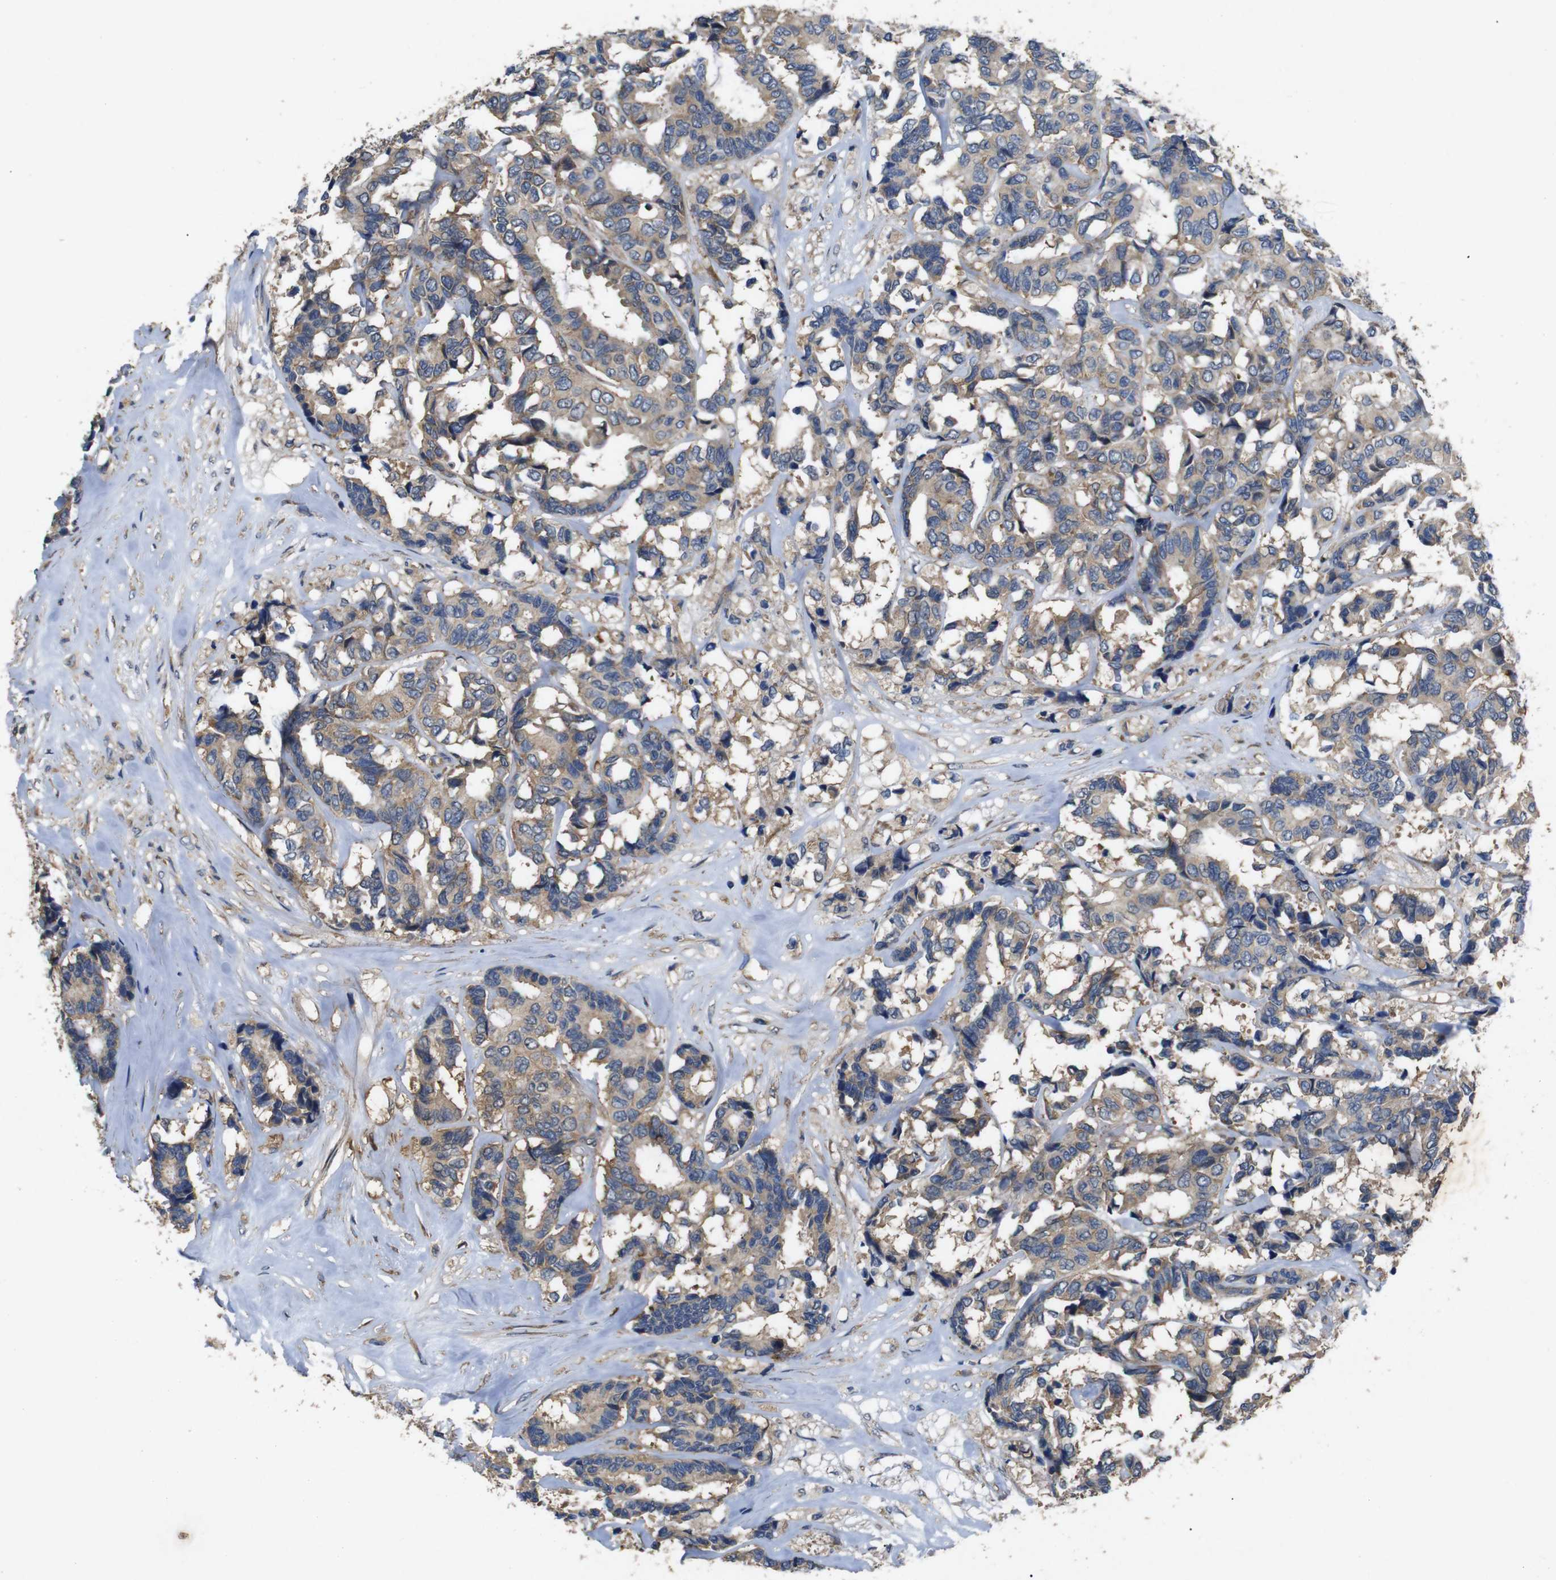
{"staining": {"intensity": "weak", "quantity": ">75%", "location": "cytoplasmic/membranous"}, "tissue": "breast cancer", "cell_type": "Tumor cells", "image_type": "cancer", "snomed": [{"axis": "morphology", "description": "Duct carcinoma"}, {"axis": "topography", "description": "Breast"}], "caption": "Tumor cells reveal low levels of weak cytoplasmic/membranous positivity in about >75% of cells in breast cancer. (brown staining indicates protein expression, while blue staining denotes nuclei).", "gene": "BNIP3", "patient": {"sex": "female", "age": 87}}